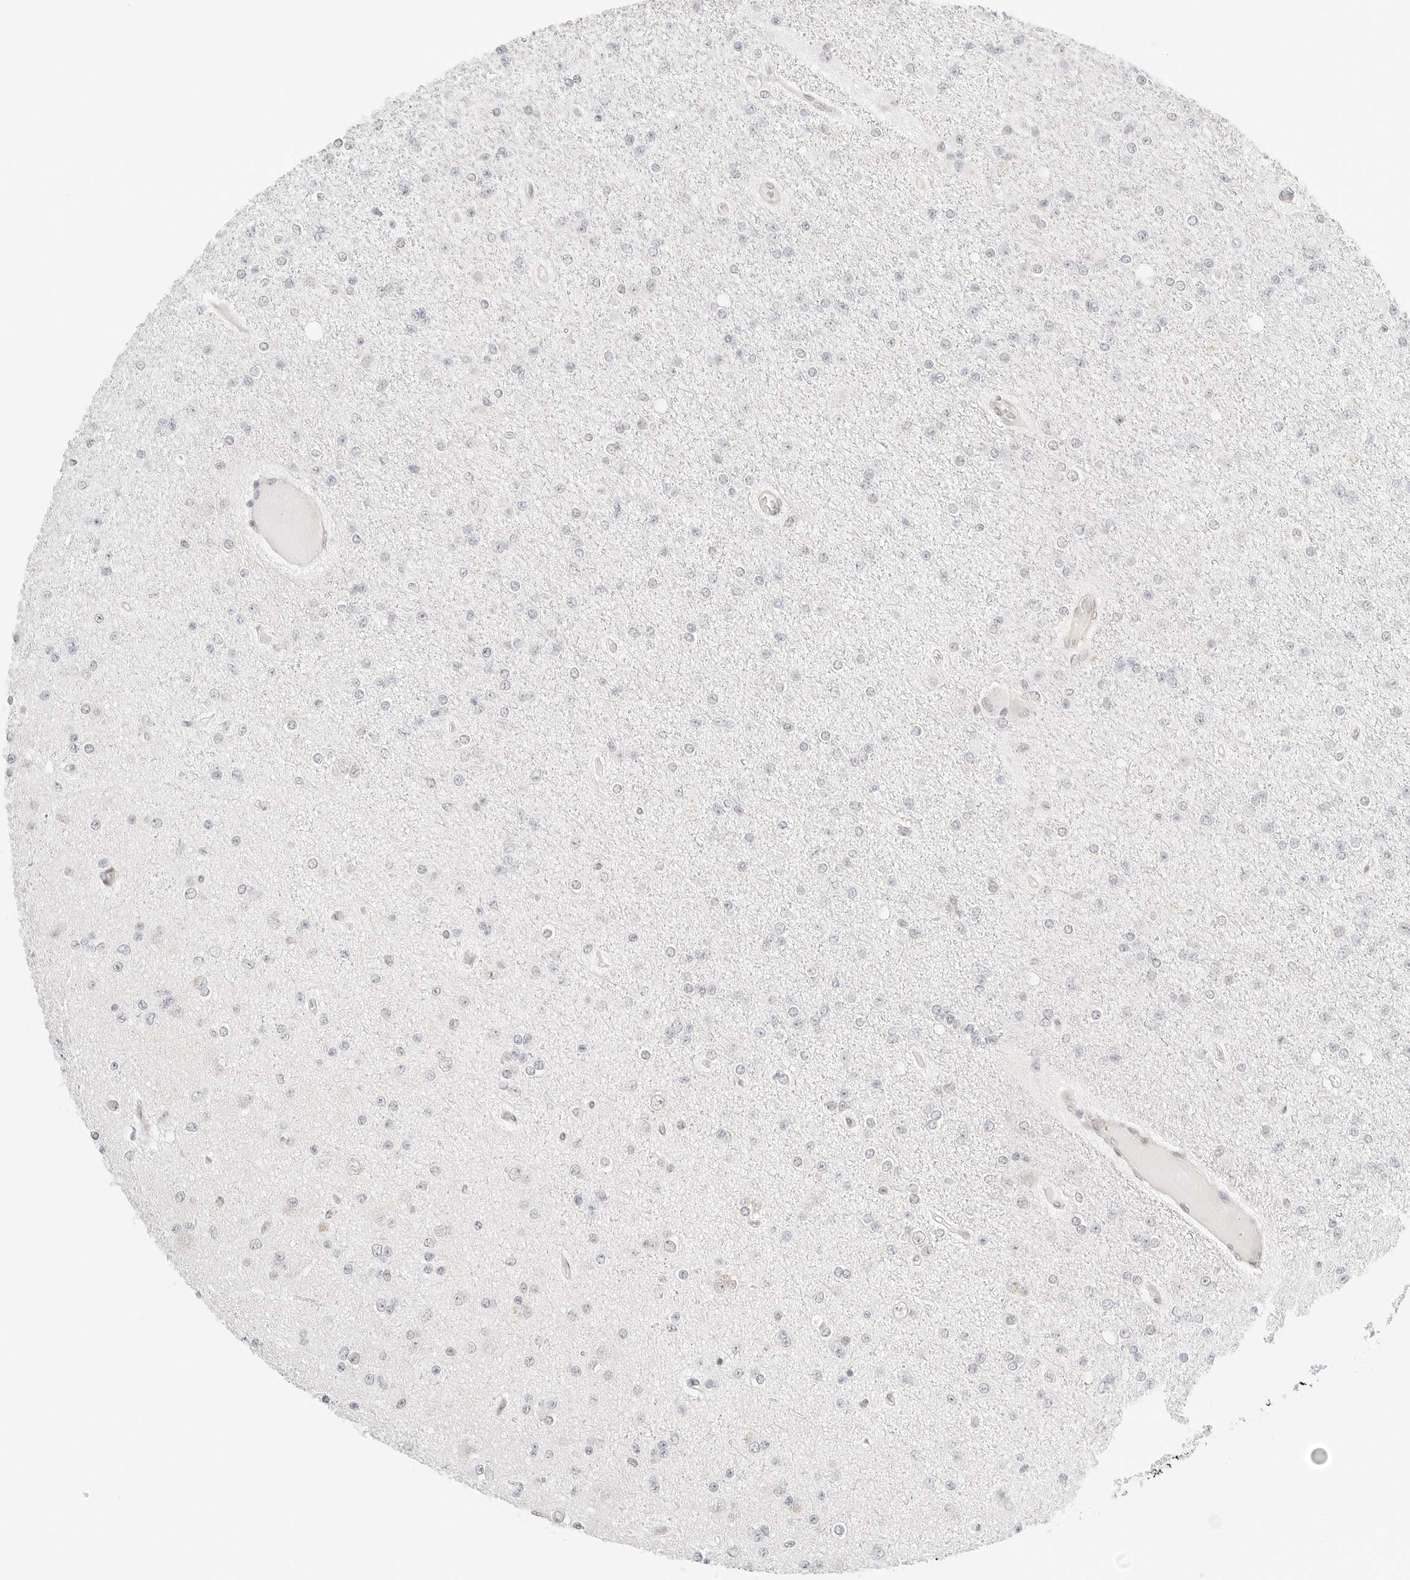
{"staining": {"intensity": "negative", "quantity": "none", "location": "none"}, "tissue": "glioma", "cell_type": "Tumor cells", "image_type": "cancer", "snomed": [{"axis": "morphology", "description": "Glioma, malignant, Low grade"}, {"axis": "topography", "description": "Brain"}], "caption": "Tumor cells are negative for brown protein staining in glioma. Nuclei are stained in blue.", "gene": "TEKT2", "patient": {"sex": "female", "age": 22}}